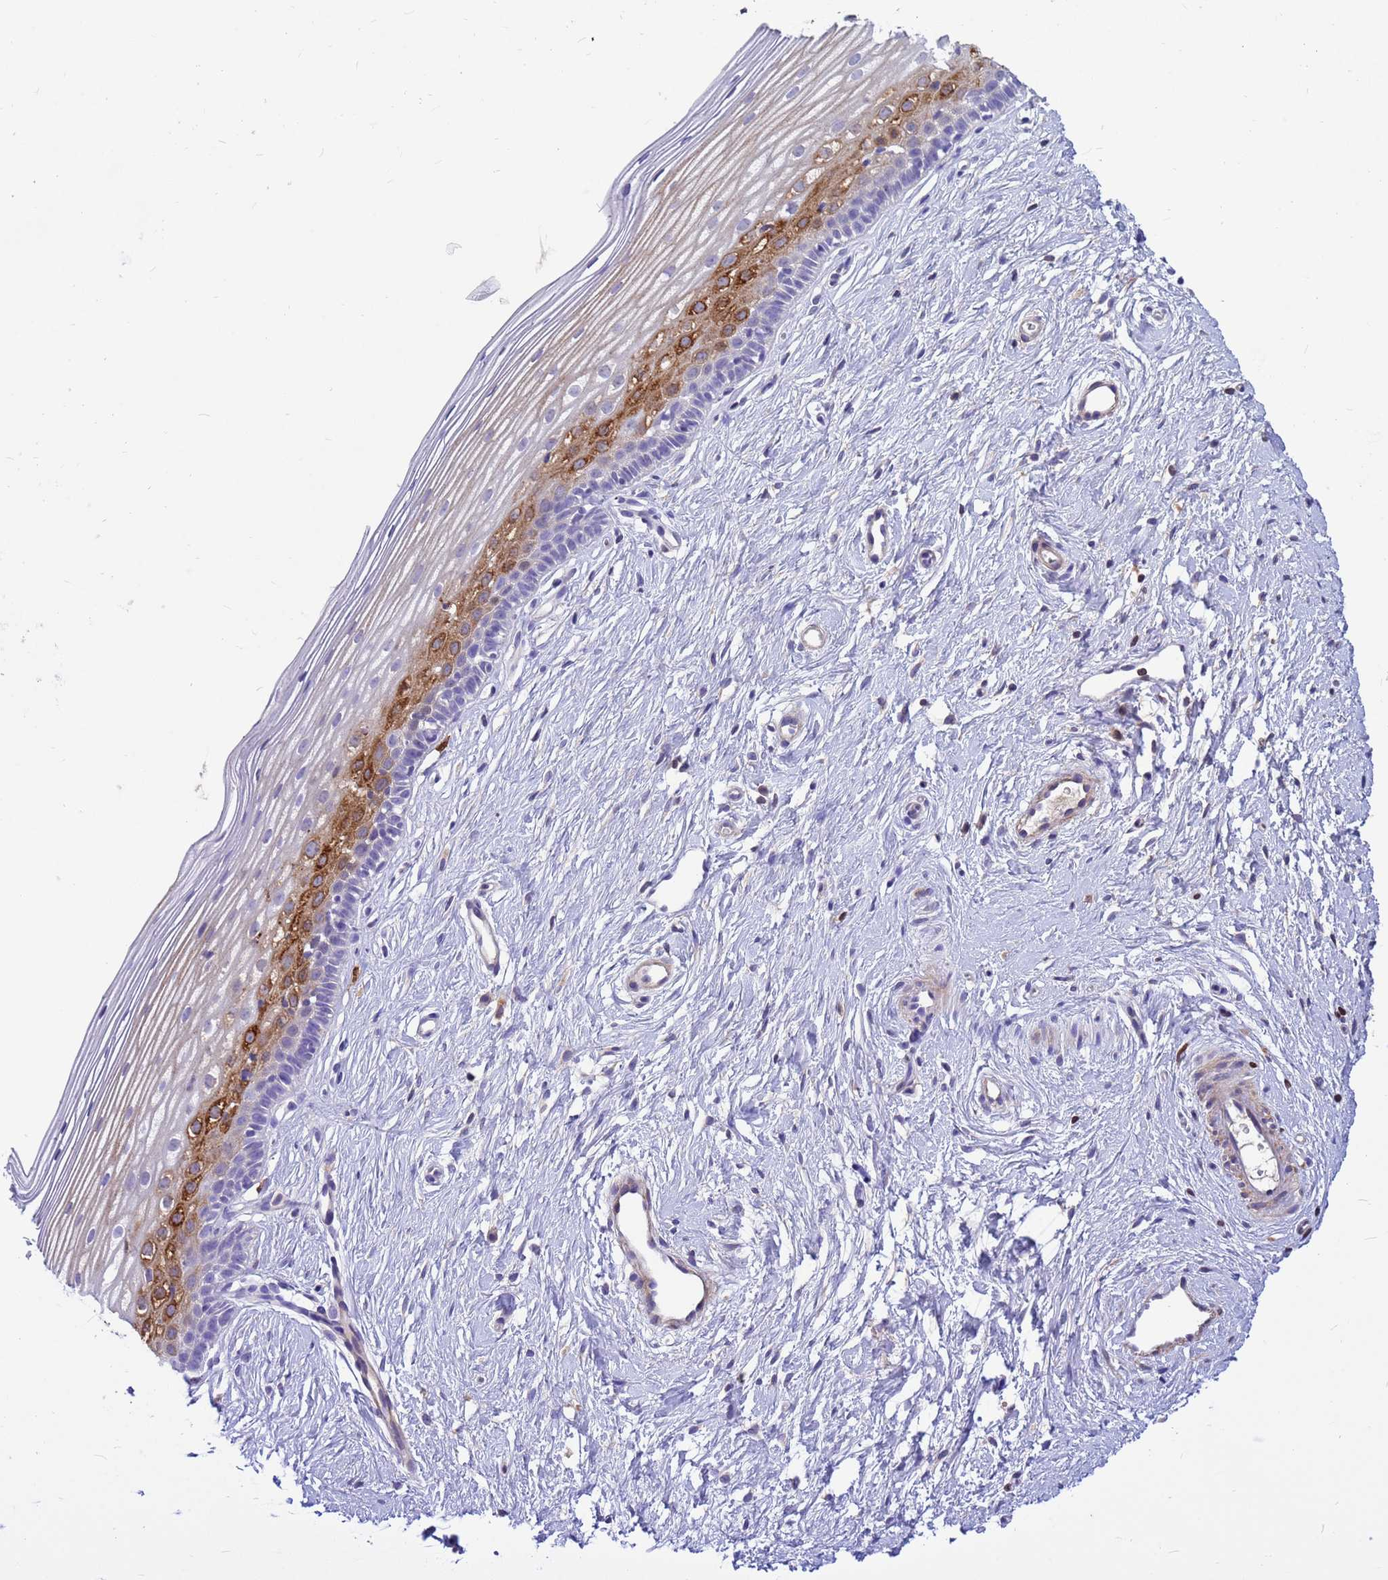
{"staining": {"intensity": "negative", "quantity": "none", "location": "none"}, "tissue": "cervix", "cell_type": "Glandular cells", "image_type": "normal", "snomed": [{"axis": "morphology", "description": "Normal tissue, NOS"}, {"axis": "topography", "description": "Cervix"}], "caption": "Glandular cells are negative for protein expression in unremarkable human cervix. (Immunohistochemistry, brightfield microscopy, high magnification).", "gene": "ORM1", "patient": {"sex": "female", "age": 40}}